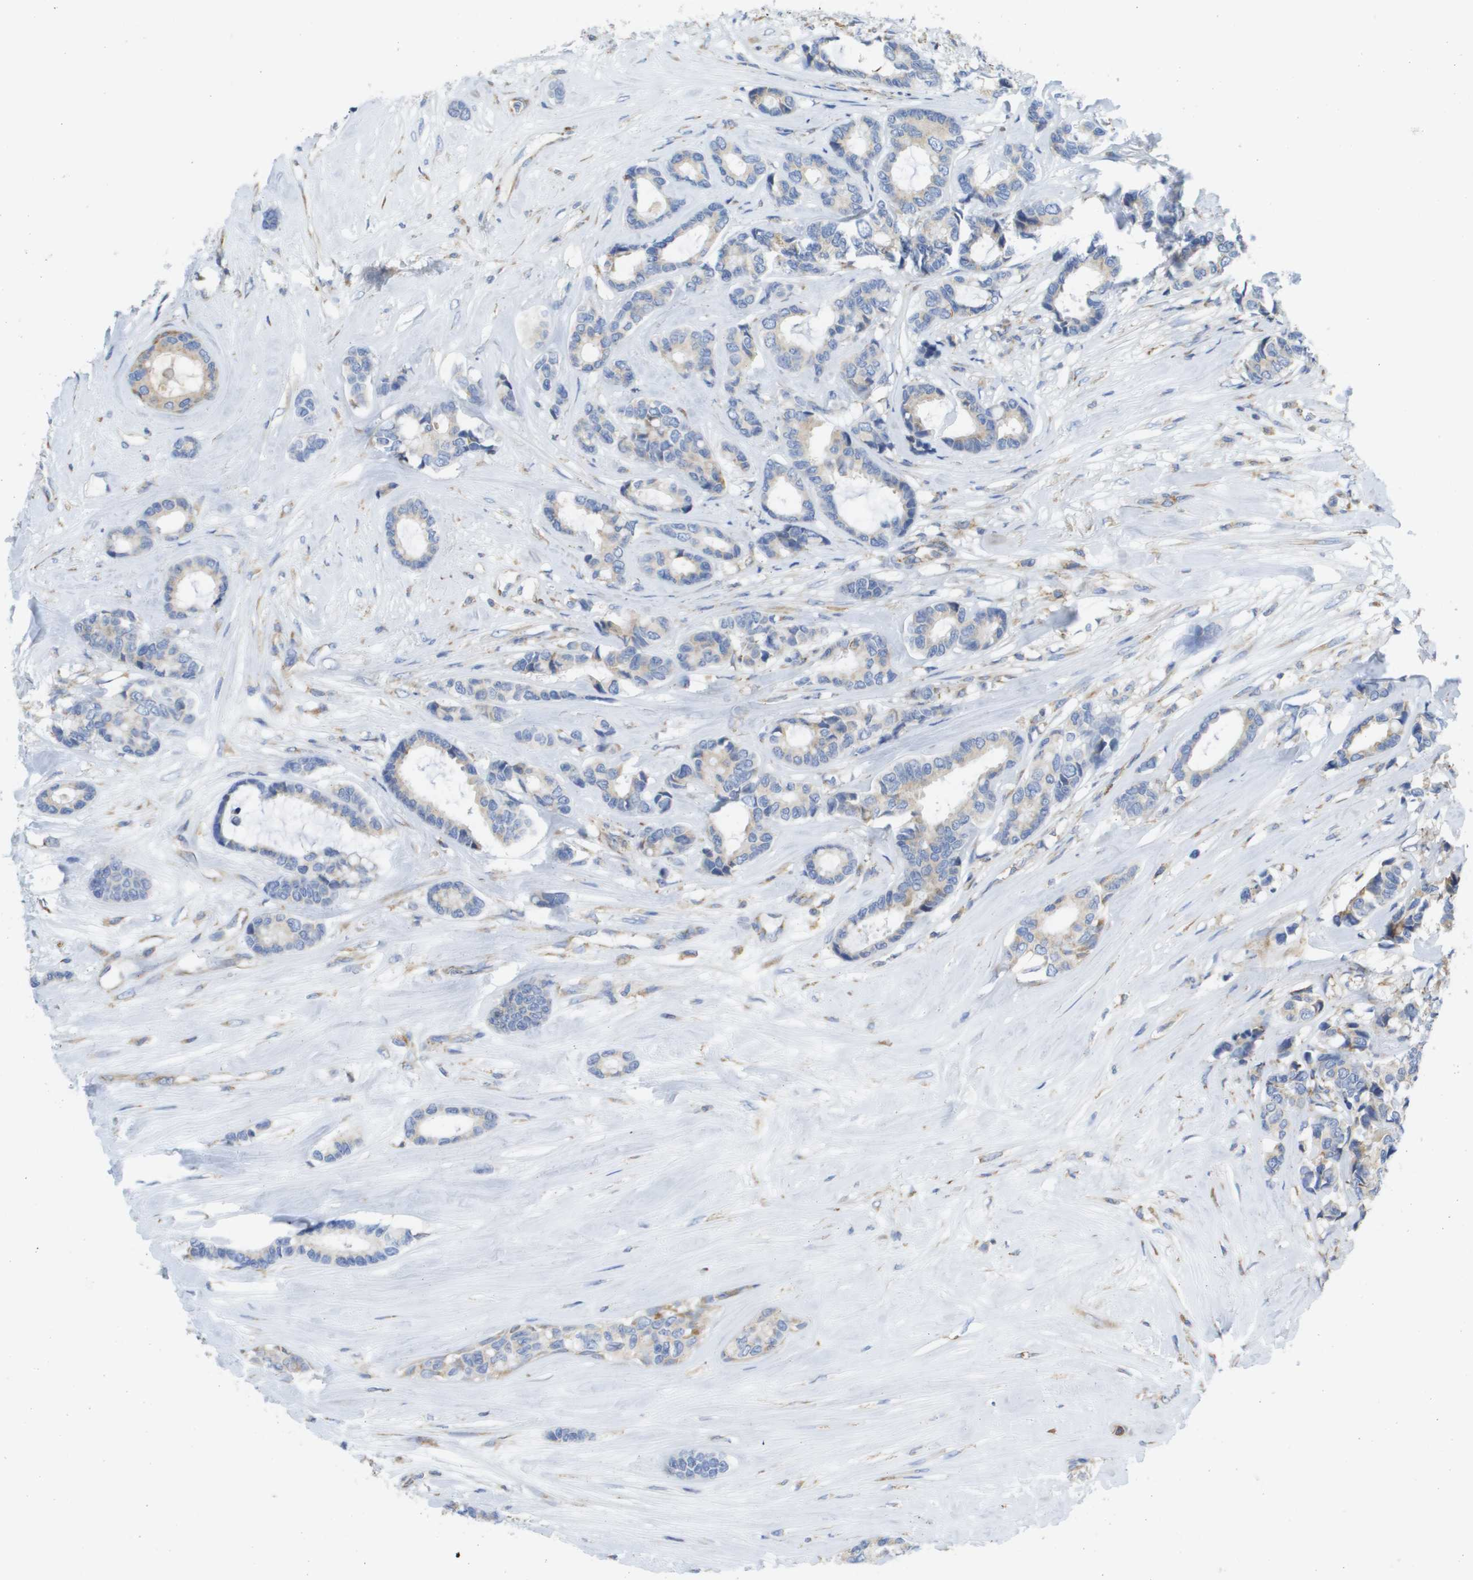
{"staining": {"intensity": "weak", "quantity": "25%-75%", "location": "cytoplasmic/membranous"}, "tissue": "breast cancer", "cell_type": "Tumor cells", "image_type": "cancer", "snomed": [{"axis": "morphology", "description": "Duct carcinoma"}, {"axis": "topography", "description": "Breast"}], "caption": "Protein staining of breast cancer tissue exhibits weak cytoplasmic/membranous expression in about 25%-75% of tumor cells.", "gene": "SDR42E1", "patient": {"sex": "female", "age": 87}}